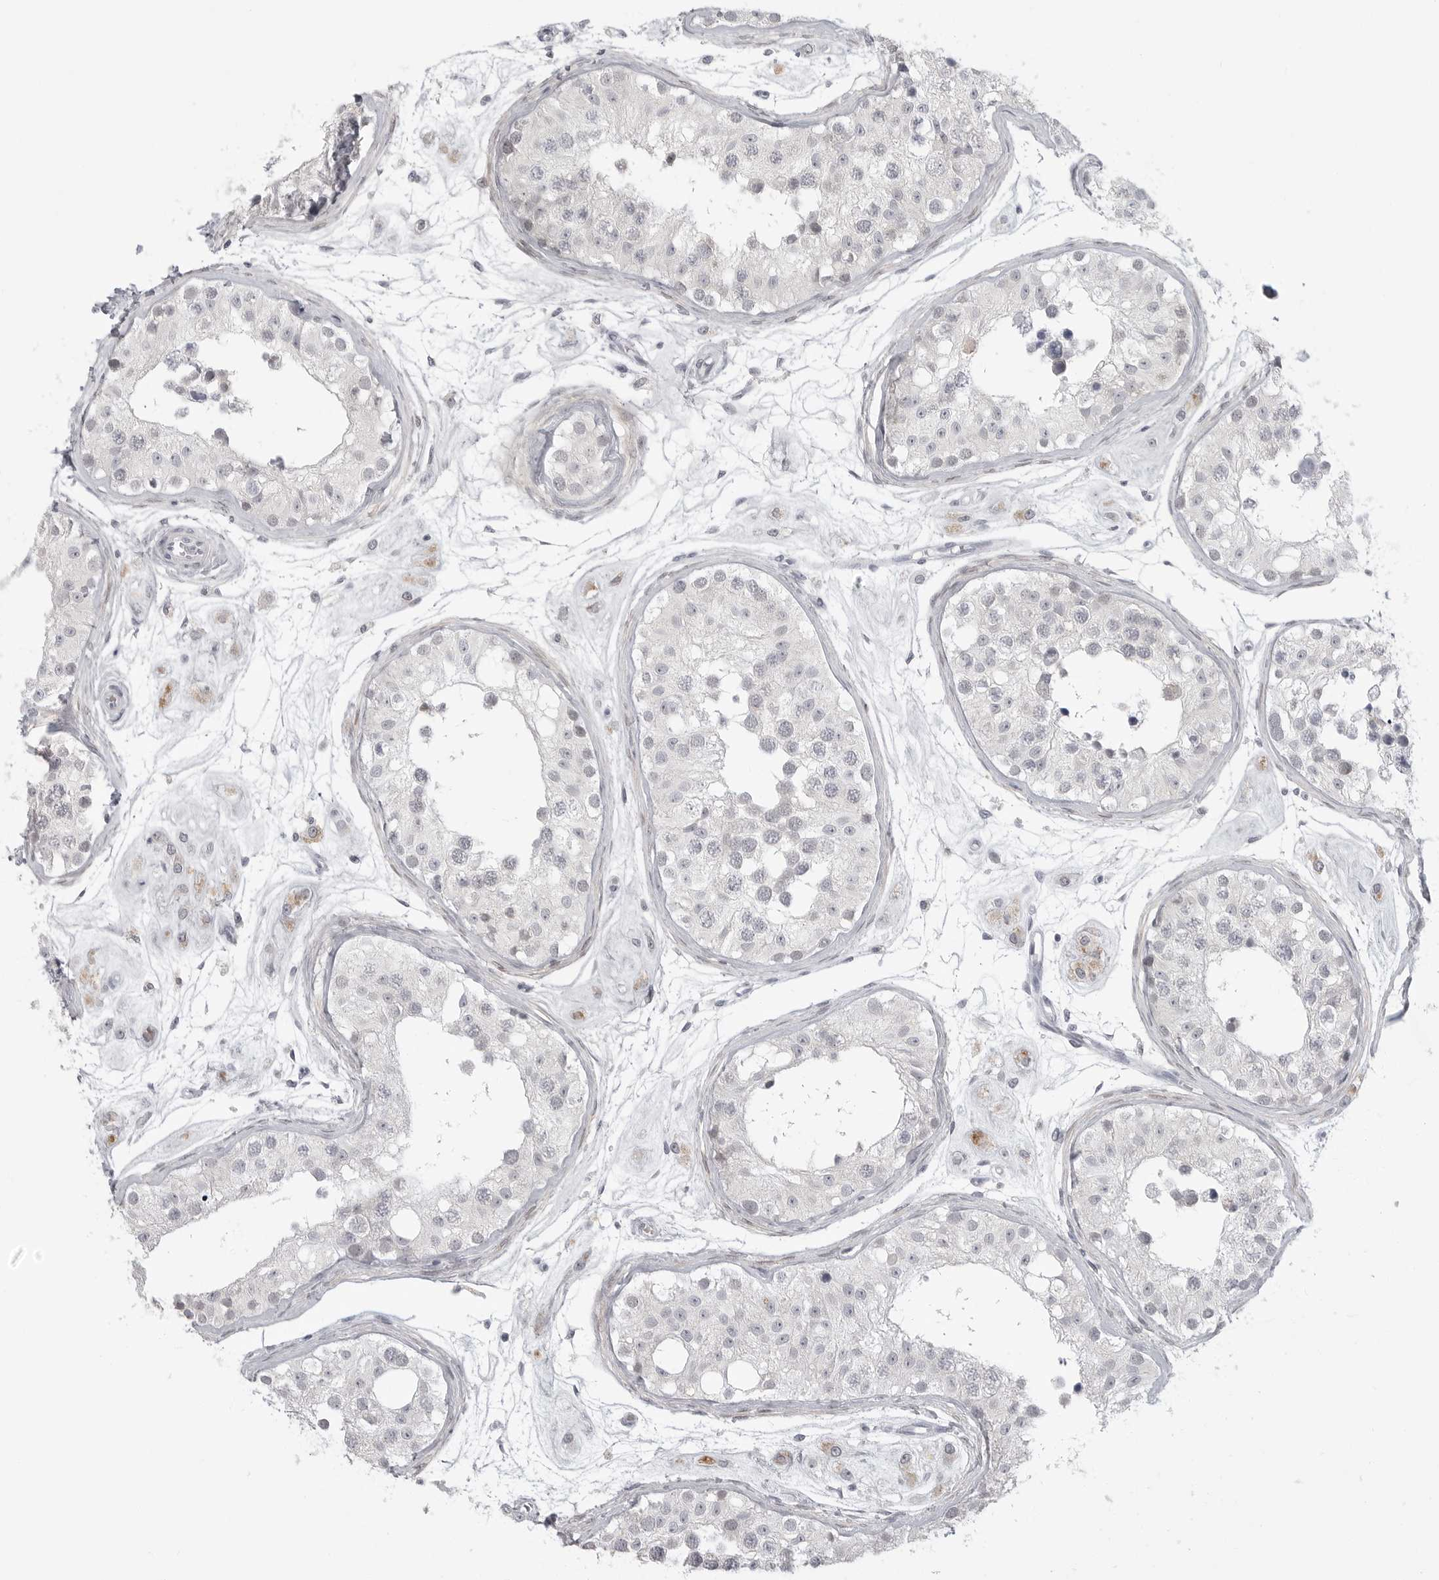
{"staining": {"intensity": "weak", "quantity": "<25%", "location": "cytoplasmic/membranous"}, "tissue": "testis", "cell_type": "Cells in seminiferous ducts", "image_type": "normal", "snomed": [{"axis": "morphology", "description": "Normal tissue, NOS"}, {"axis": "morphology", "description": "Adenocarcinoma, metastatic, NOS"}, {"axis": "topography", "description": "Testis"}], "caption": "Micrograph shows no protein staining in cells in seminiferous ducts of benign testis.", "gene": "TCTN3", "patient": {"sex": "male", "age": 26}}